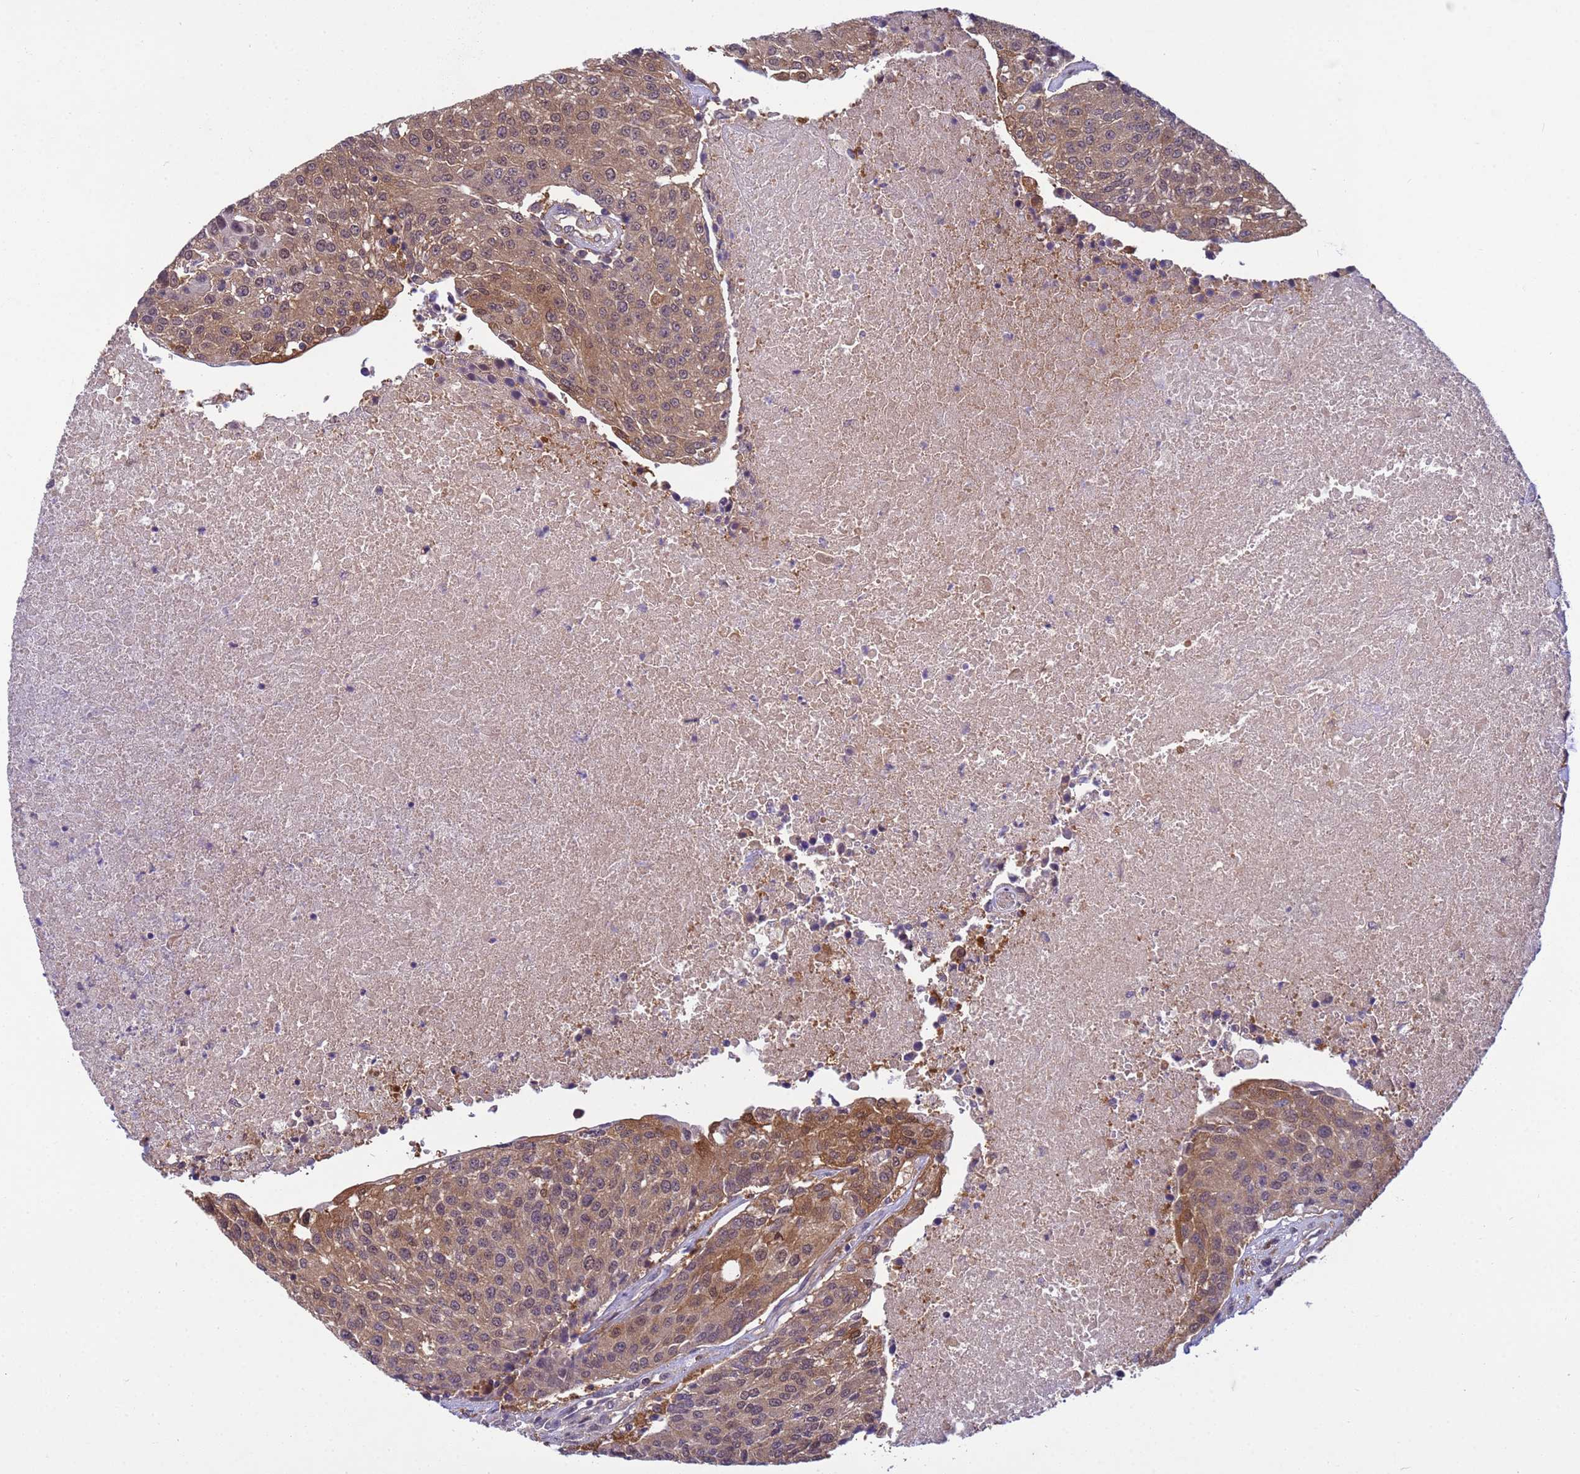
{"staining": {"intensity": "moderate", "quantity": ">75%", "location": "cytoplasmic/membranous,nuclear"}, "tissue": "urothelial cancer", "cell_type": "Tumor cells", "image_type": "cancer", "snomed": [{"axis": "morphology", "description": "Urothelial carcinoma, High grade"}, {"axis": "topography", "description": "Urinary bladder"}], "caption": "This histopathology image displays urothelial cancer stained with IHC to label a protein in brown. The cytoplasmic/membranous and nuclear of tumor cells show moderate positivity for the protein. Nuclei are counter-stained blue.", "gene": "NPEPPS", "patient": {"sex": "female", "age": 85}}